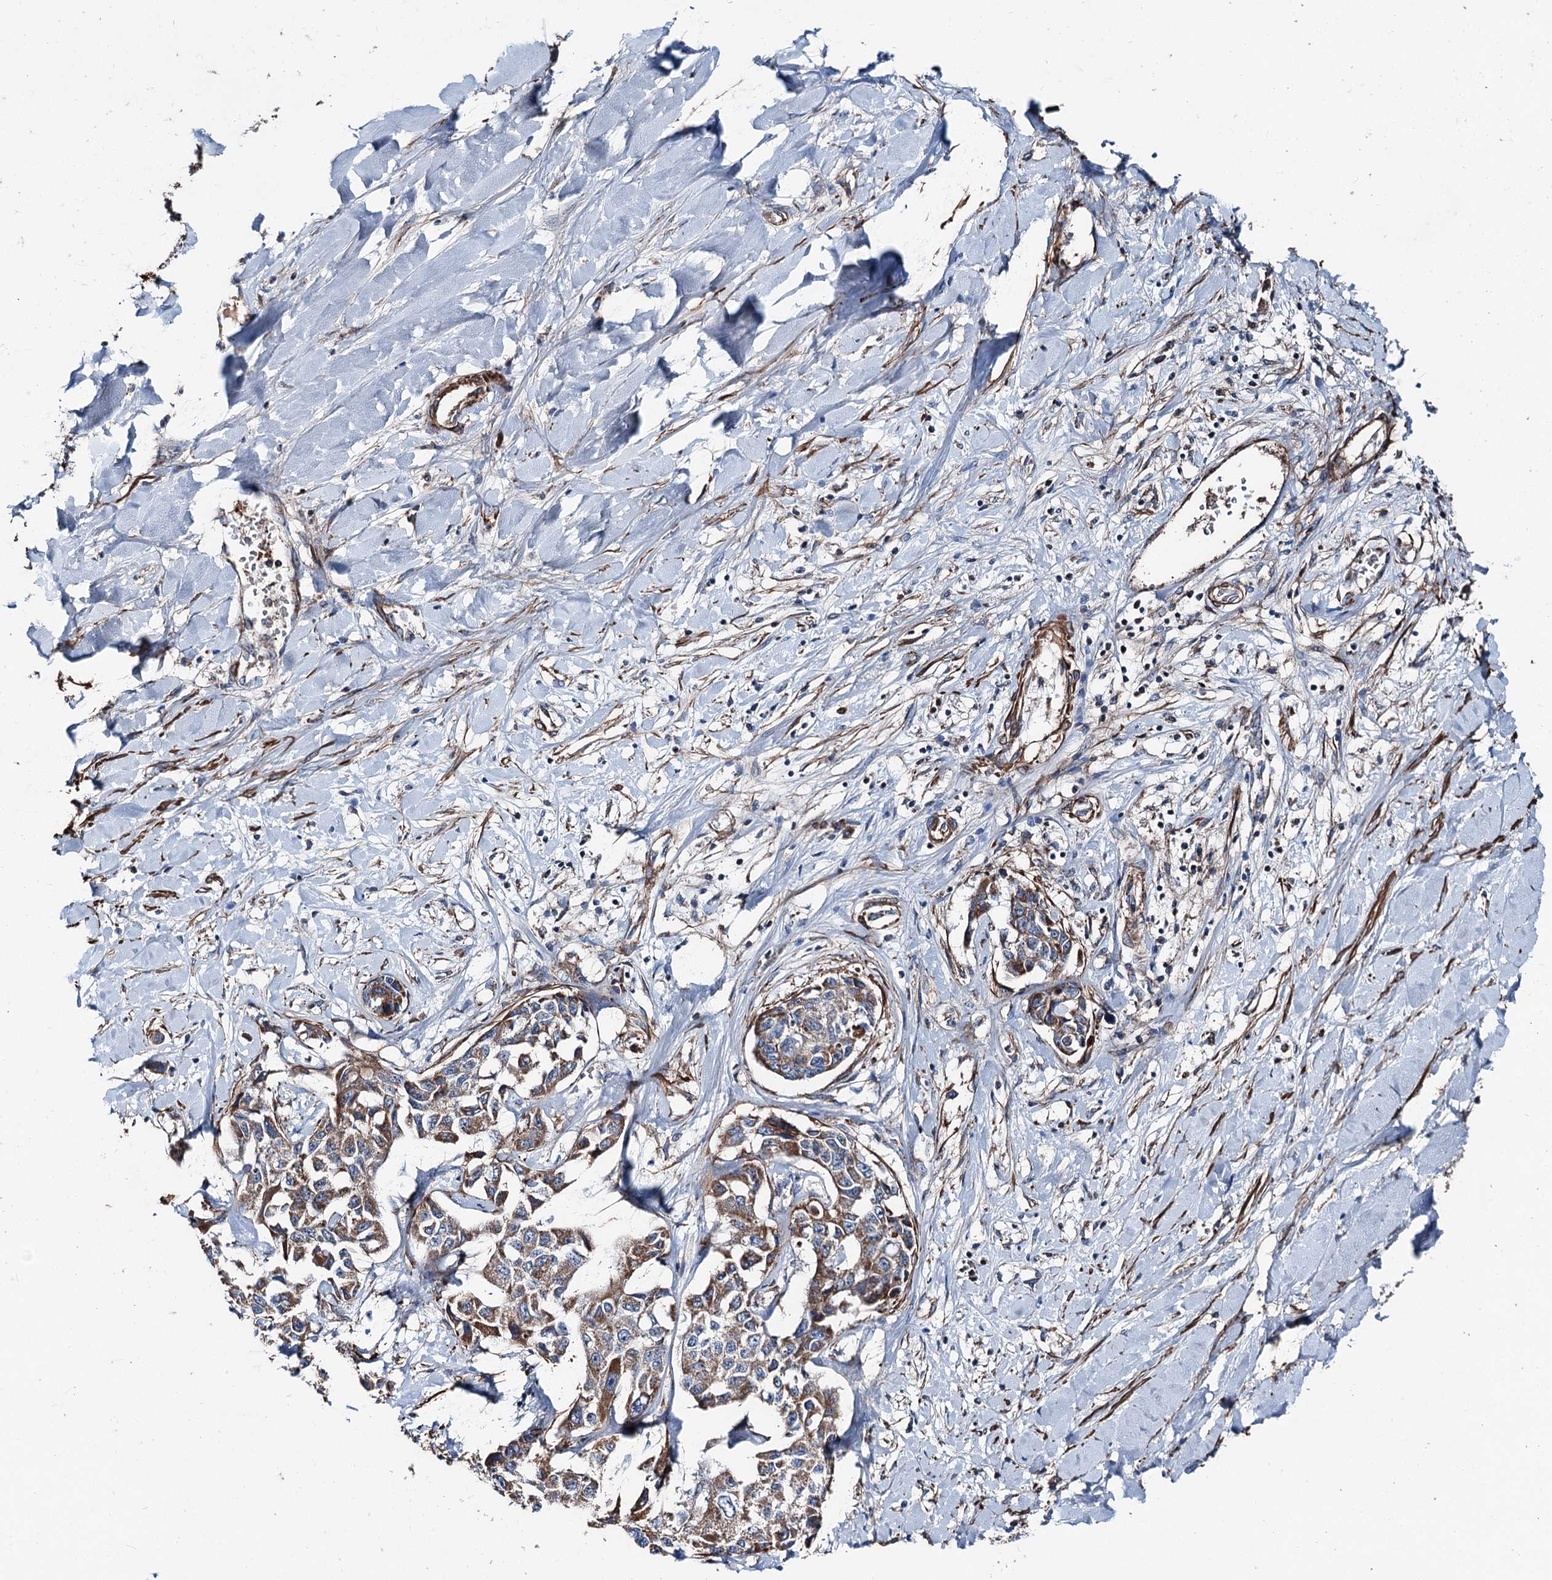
{"staining": {"intensity": "moderate", "quantity": ">75%", "location": "cytoplasmic/membranous"}, "tissue": "liver cancer", "cell_type": "Tumor cells", "image_type": "cancer", "snomed": [{"axis": "morphology", "description": "Cholangiocarcinoma"}, {"axis": "topography", "description": "Liver"}], "caption": "This image demonstrates IHC staining of human liver cancer, with medium moderate cytoplasmic/membranous staining in approximately >75% of tumor cells.", "gene": "DDIAS", "patient": {"sex": "male", "age": 59}}